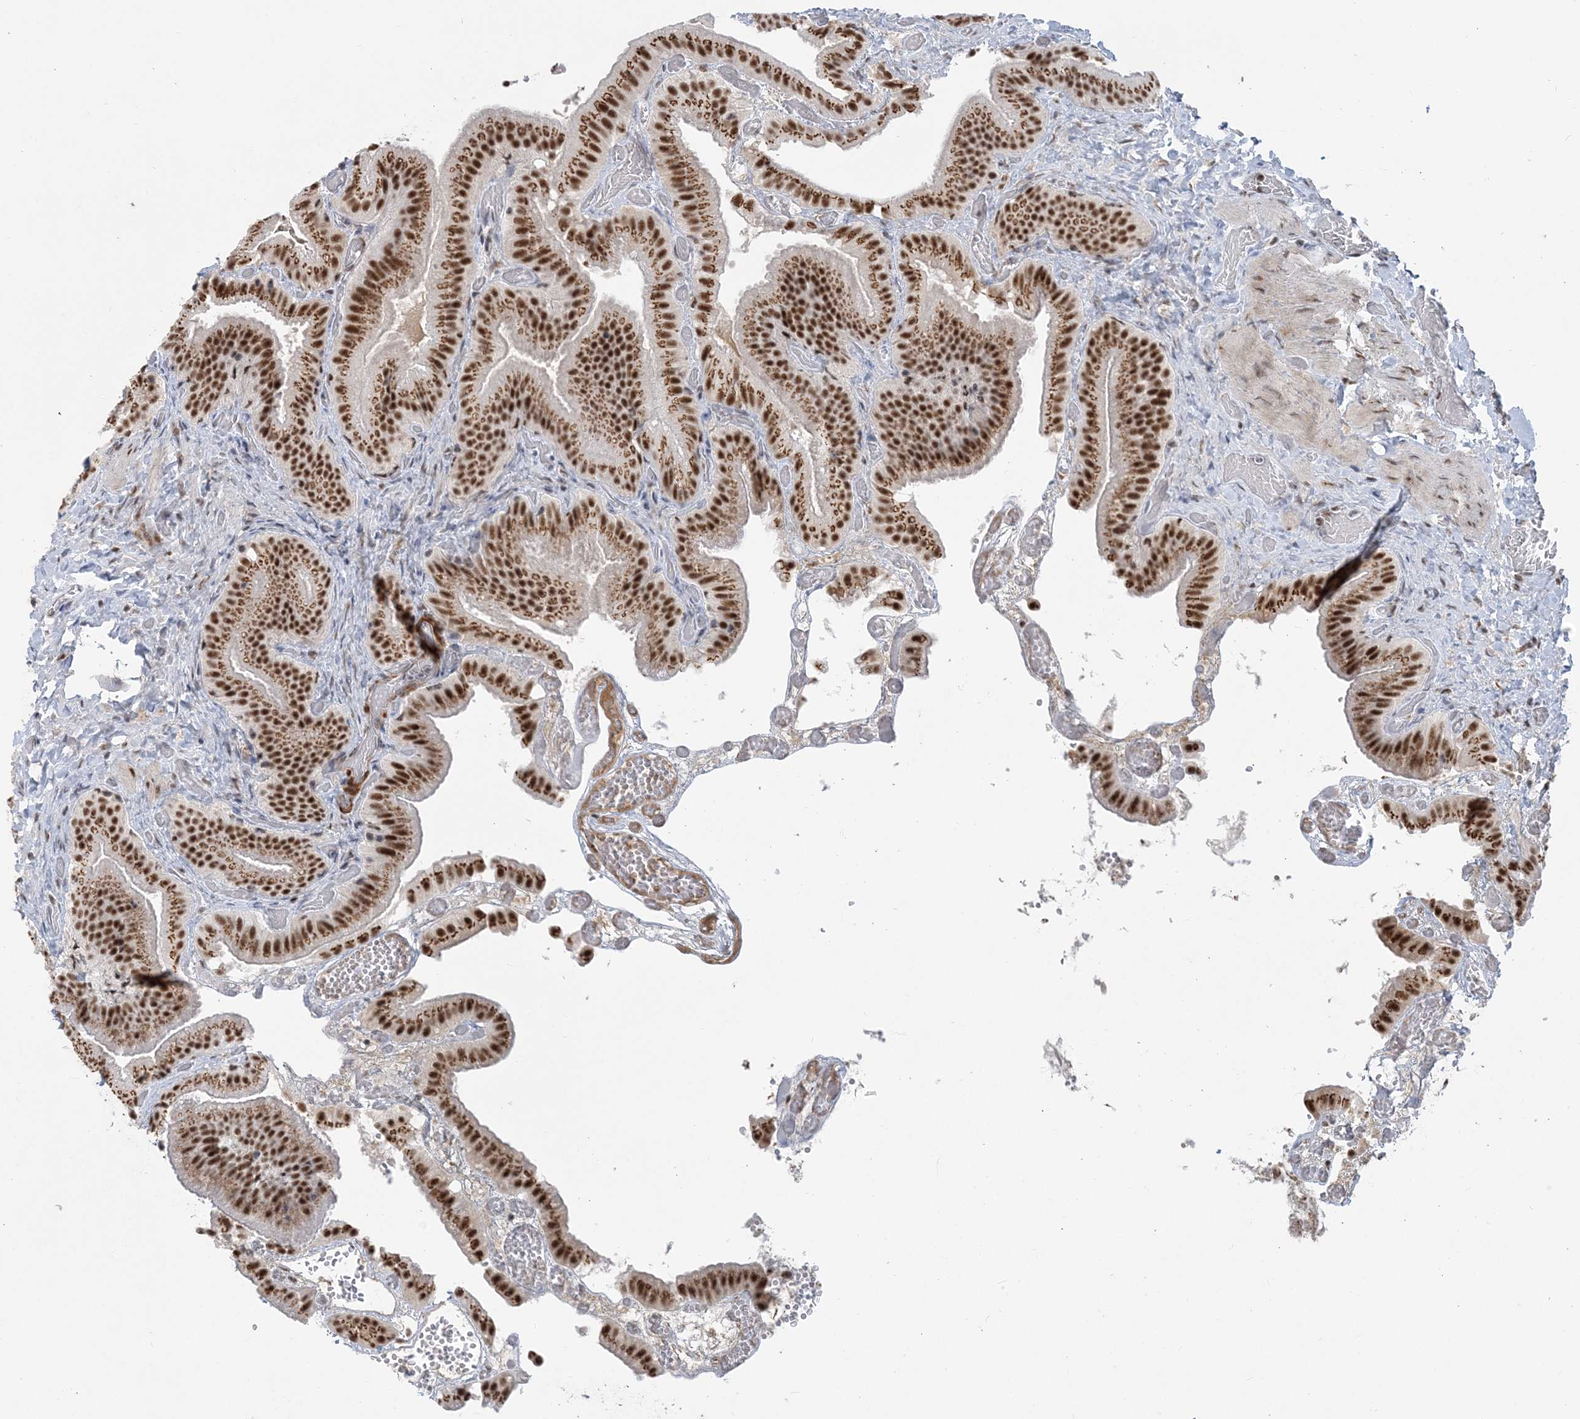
{"staining": {"intensity": "strong", "quantity": ">75%", "location": "cytoplasmic/membranous,nuclear"}, "tissue": "gallbladder", "cell_type": "Glandular cells", "image_type": "normal", "snomed": [{"axis": "morphology", "description": "Normal tissue, NOS"}, {"axis": "topography", "description": "Gallbladder"}], "caption": "This is a histology image of immunohistochemistry (IHC) staining of benign gallbladder, which shows strong staining in the cytoplasmic/membranous,nuclear of glandular cells.", "gene": "PLRG1", "patient": {"sex": "female", "age": 64}}